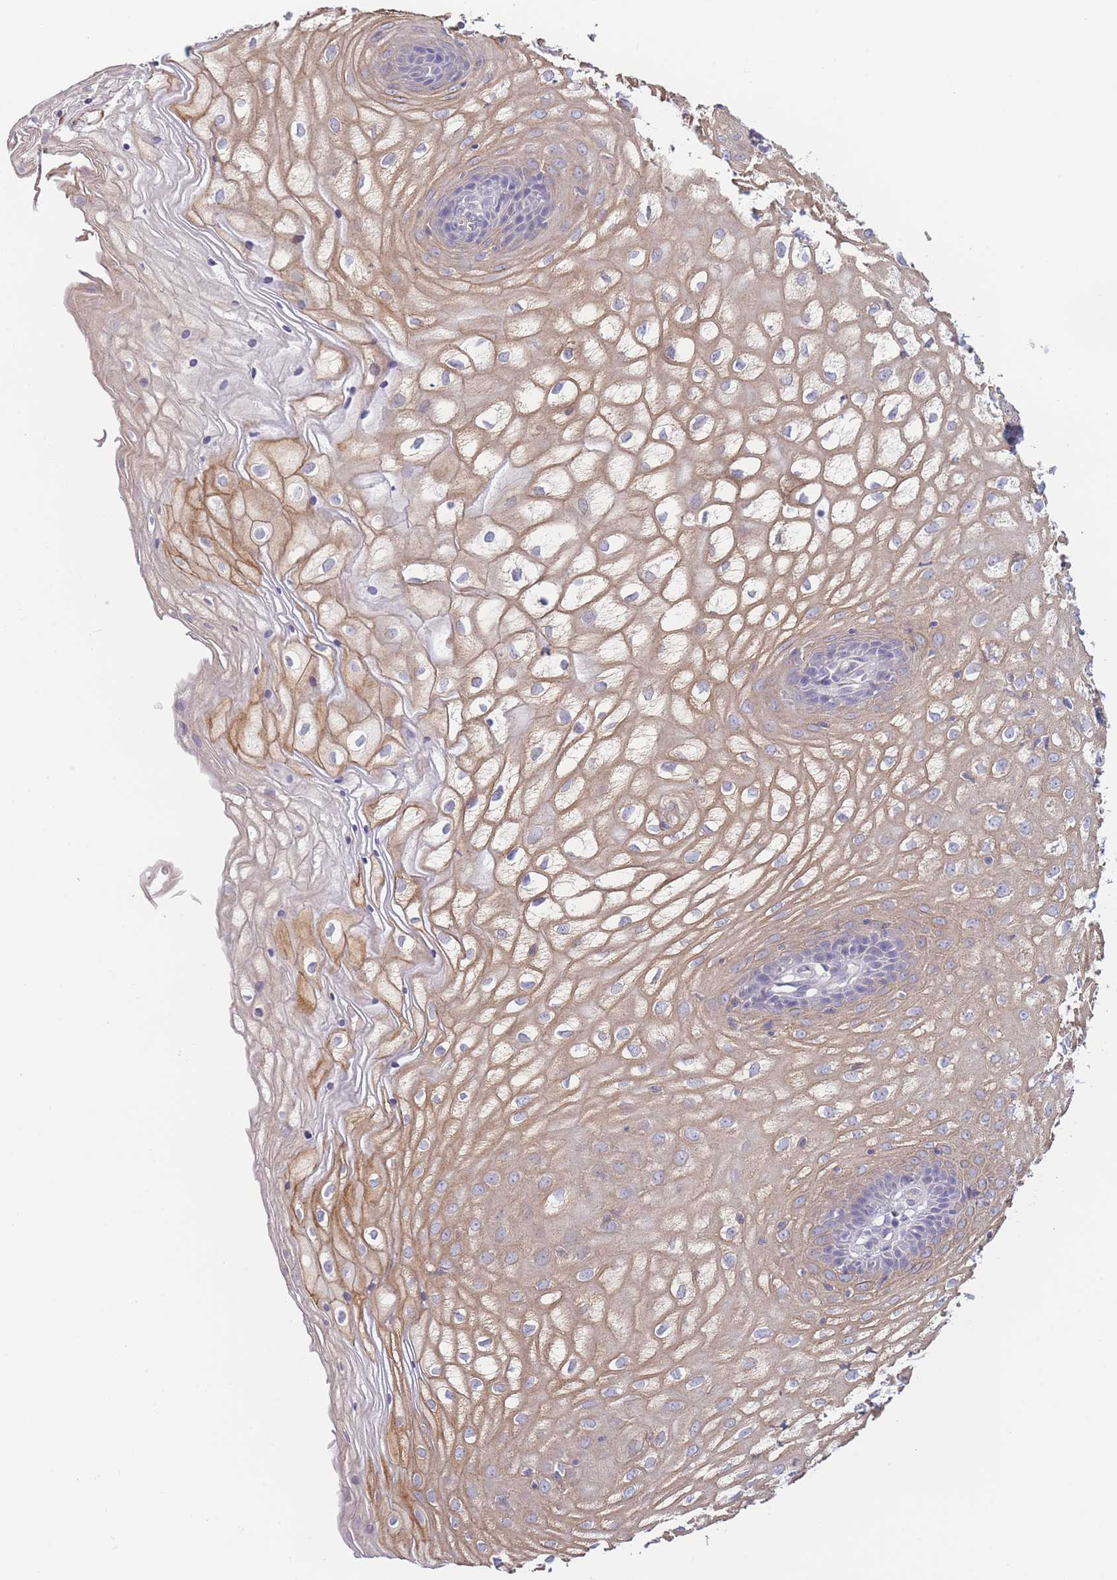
{"staining": {"intensity": "moderate", "quantity": "<25%", "location": "cytoplasmic/membranous"}, "tissue": "vagina", "cell_type": "Squamous epithelial cells", "image_type": "normal", "snomed": [{"axis": "morphology", "description": "Normal tissue, NOS"}, {"axis": "topography", "description": "Vagina"}], "caption": "DAB immunohistochemical staining of unremarkable vagina reveals moderate cytoplasmic/membranous protein positivity in approximately <25% of squamous epithelial cells.", "gene": "SPHKAP", "patient": {"sex": "female", "age": 34}}